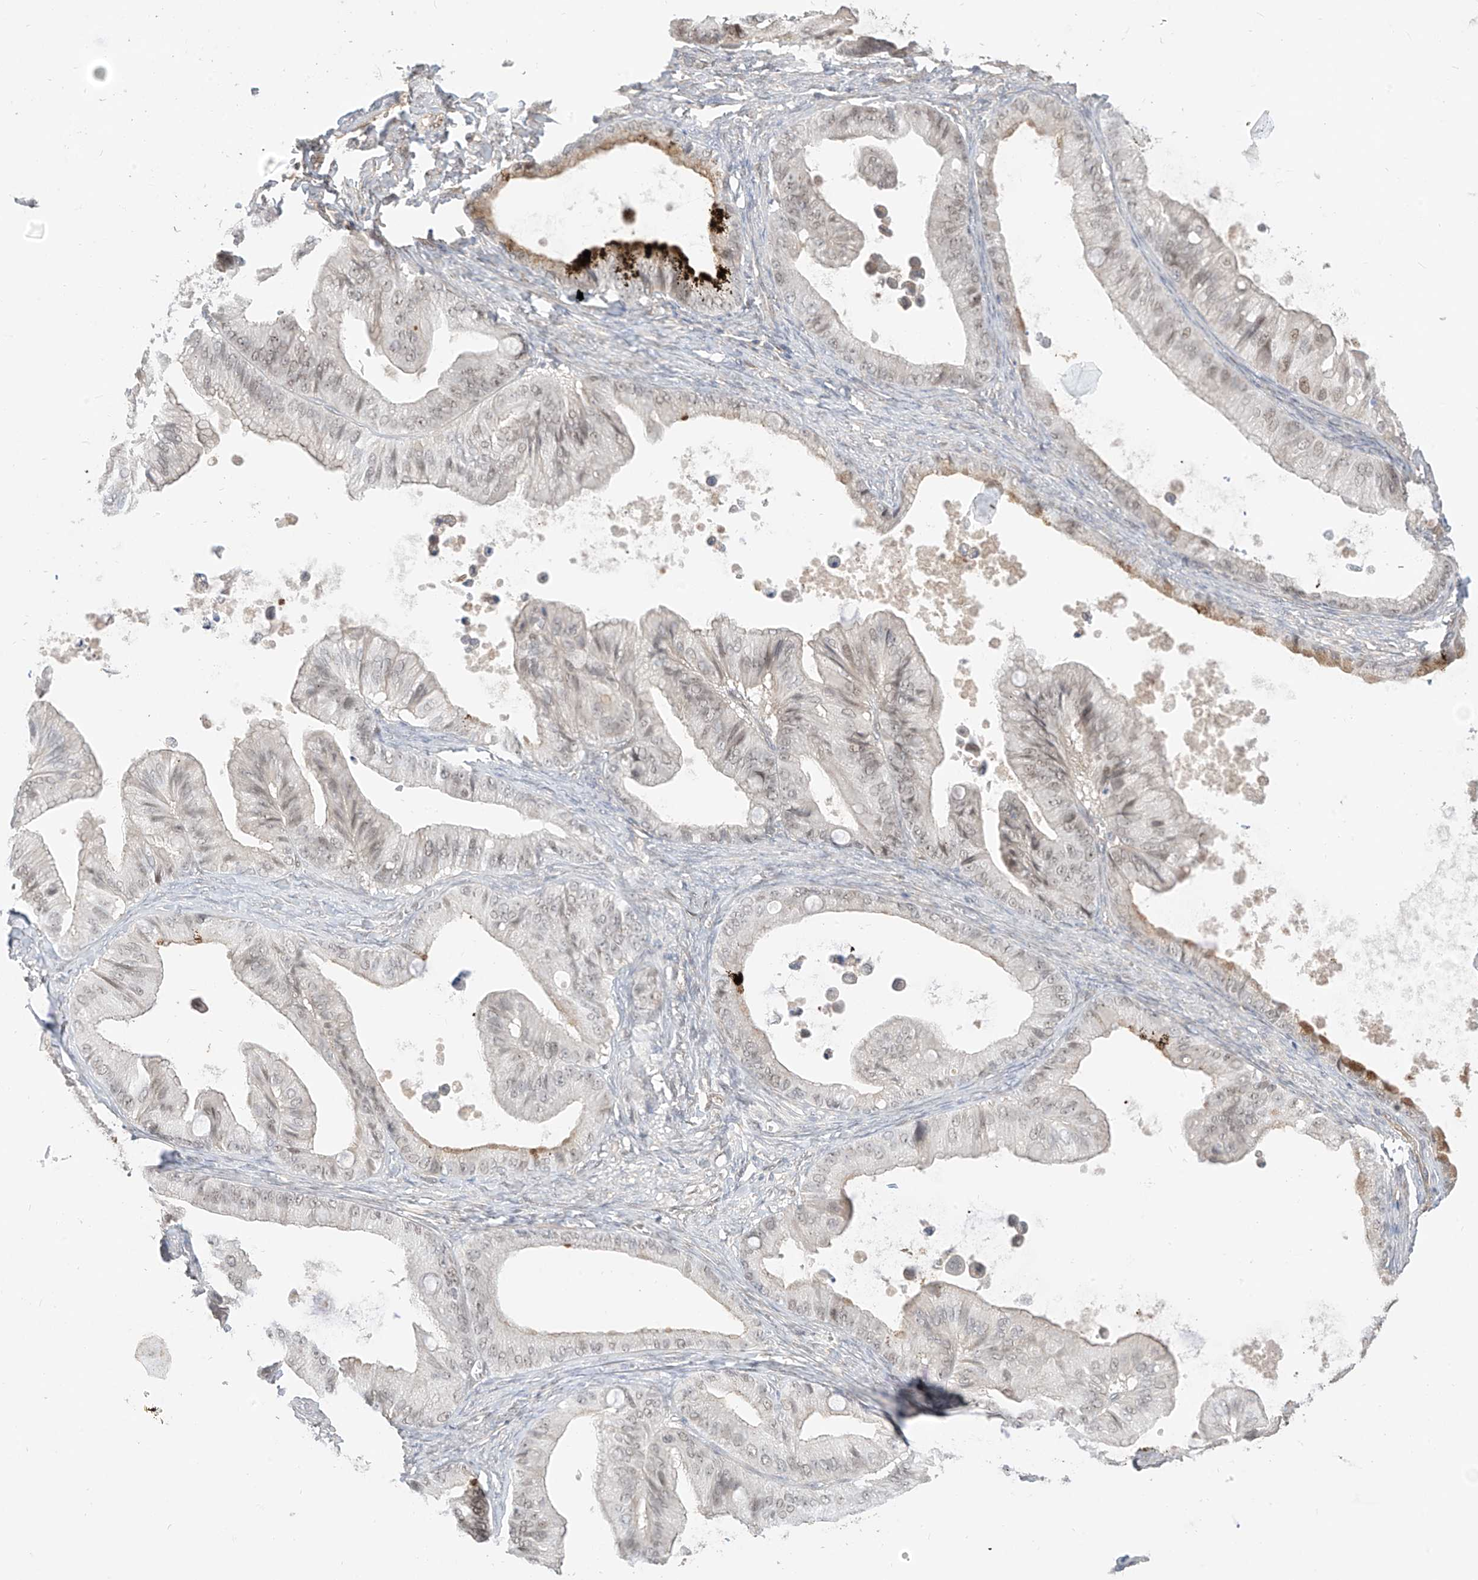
{"staining": {"intensity": "weak", "quantity": "<25%", "location": "nuclear"}, "tissue": "ovarian cancer", "cell_type": "Tumor cells", "image_type": "cancer", "snomed": [{"axis": "morphology", "description": "Cystadenocarcinoma, mucinous, NOS"}, {"axis": "topography", "description": "Ovary"}], "caption": "High magnification brightfield microscopy of ovarian cancer stained with DAB (brown) and counterstained with hematoxylin (blue): tumor cells show no significant staining.", "gene": "MRTFA", "patient": {"sex": "female", "age": 71}}